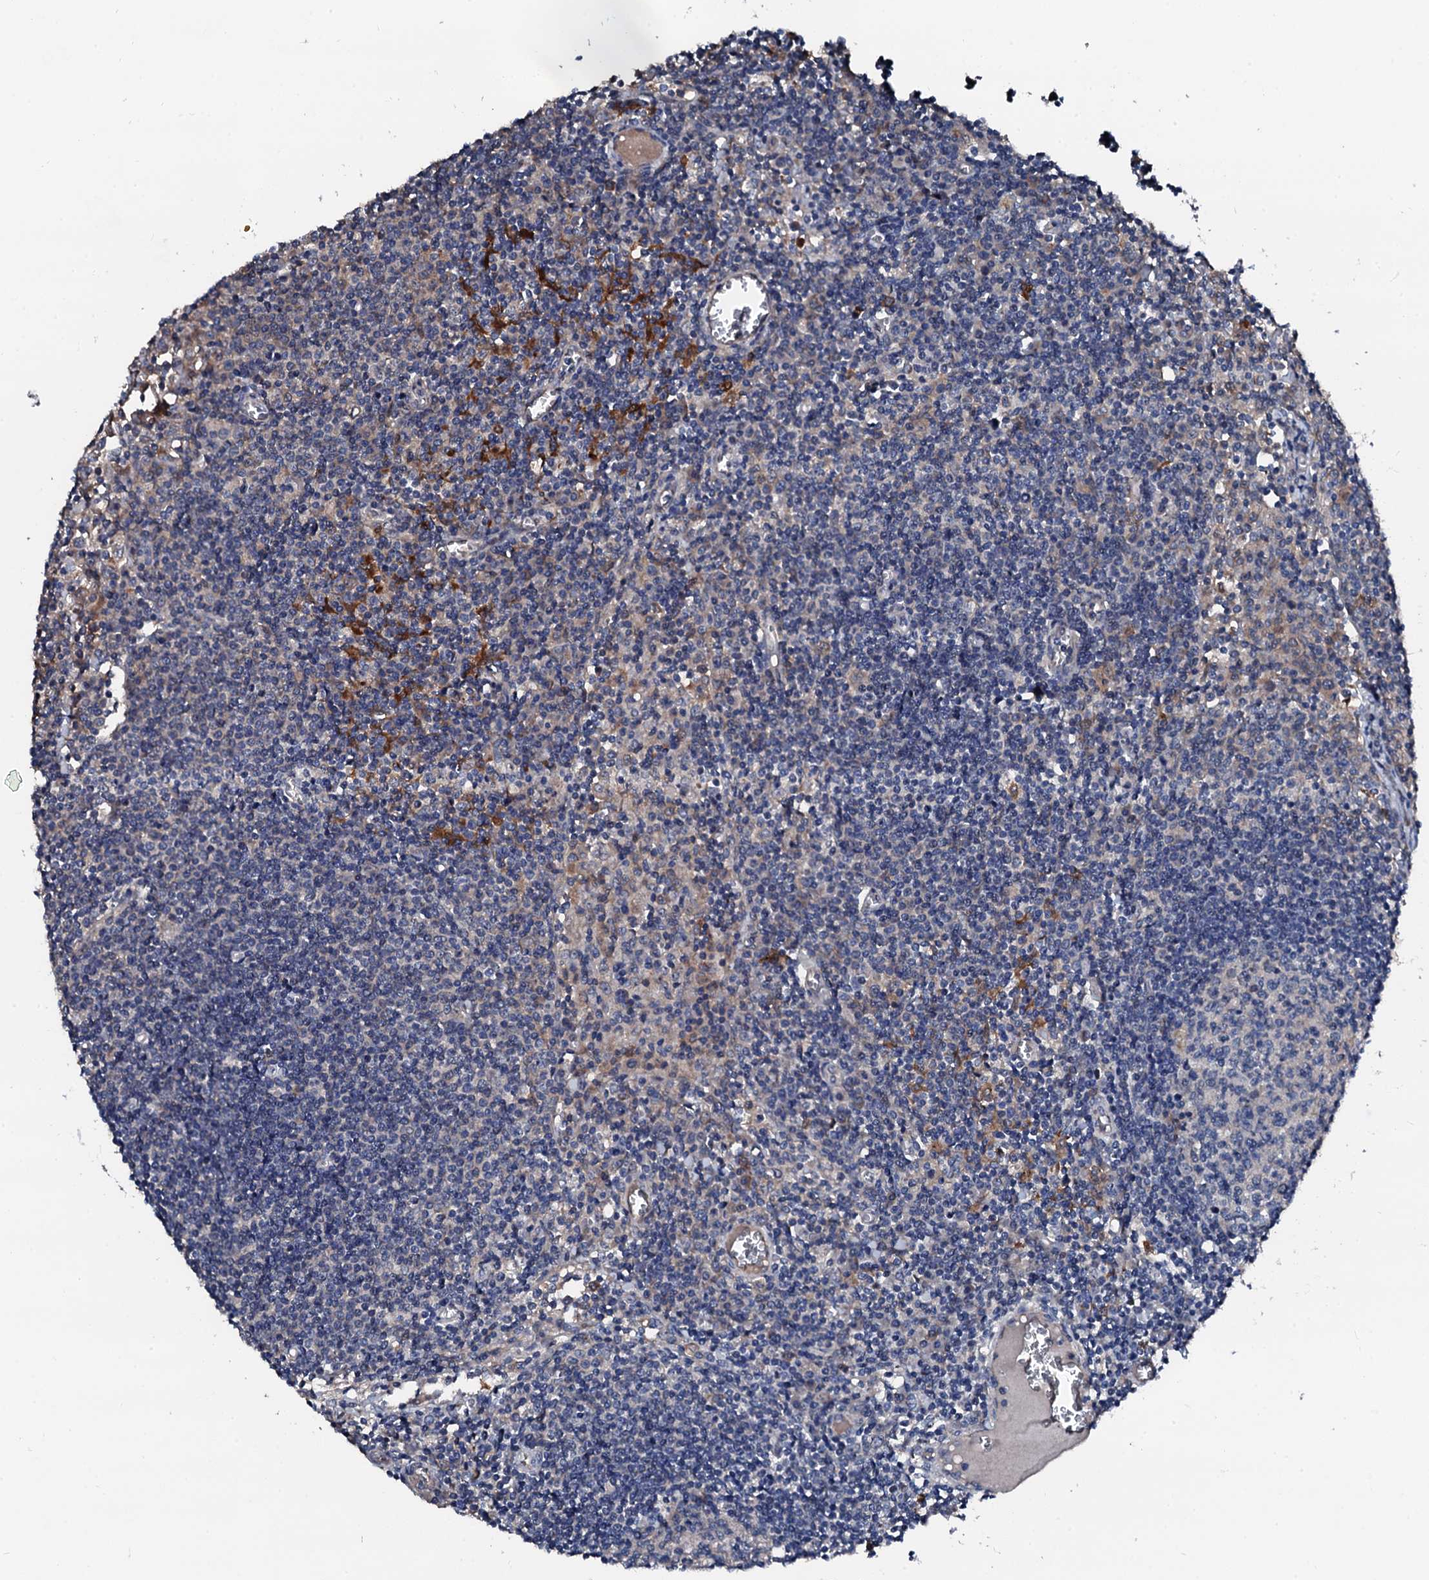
{"staining": {"intensity": "weak", "quantity": "<25%", "location": "cytoplasmic/membranous"}, "tissue": "lymph node", "cell_type": "Germinal center cells", "image_type": "normal", "snomed": [{"axis": "morphology", "description": "Normal tissue, NOS"}, {"axis": "topography", "description": "Lymph node"}], "caption": "A photomicrograph of human lymph node is negative for staining in germinal center cells. (Brightfield microscopy of DAB immunohistochemistry (IHC) at high magnification).", "gene": "TRAFD1", "patient": {"sex": "female", "age": 55}}